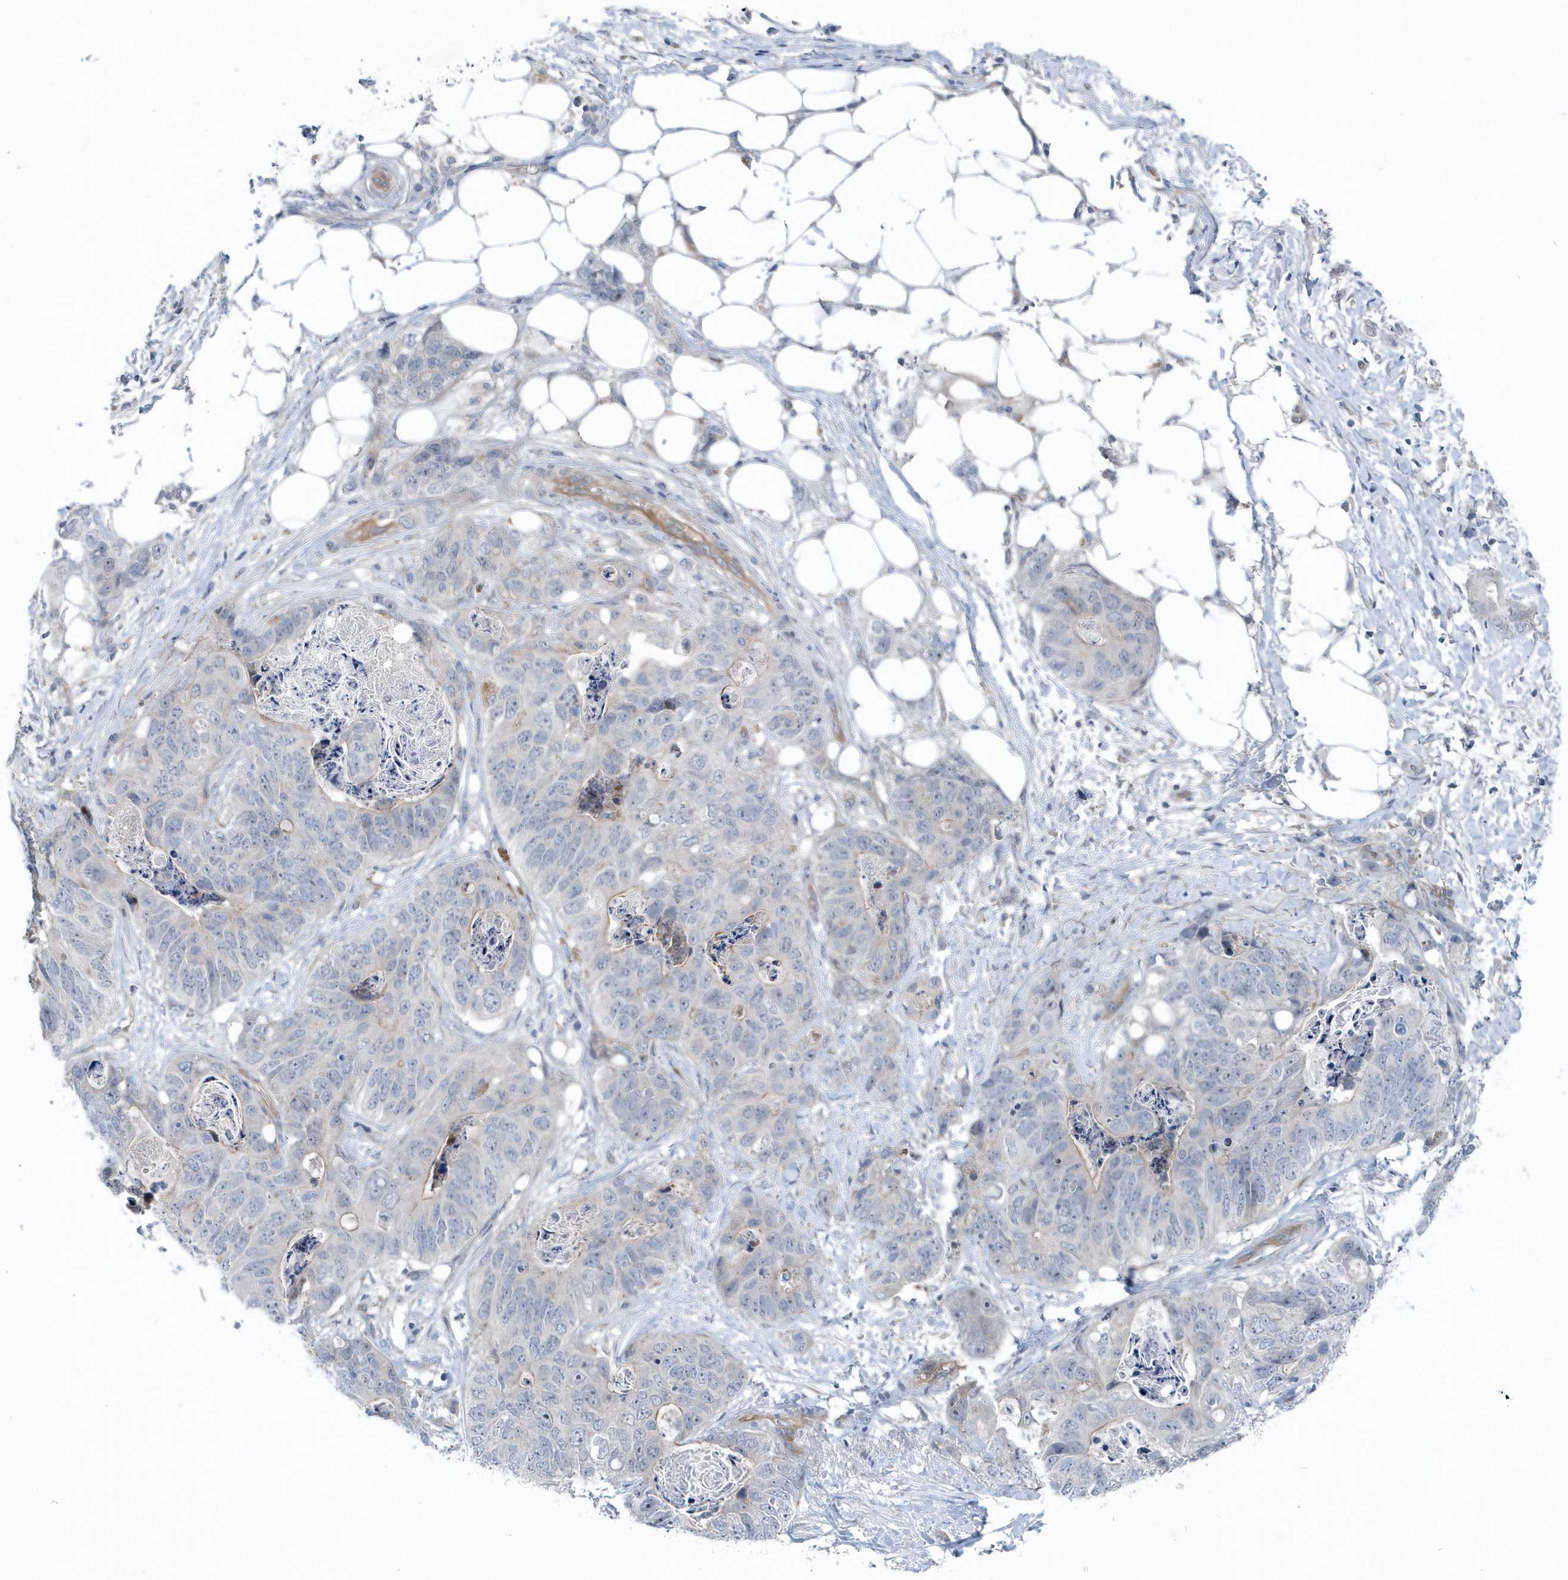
{"staining": {"intensity": "negative", "quantity": "none", "location": "none"}, "tissue": "stomach cancer", "cell_type": "Tumor cells", "image_type": "cancer", "snomed": [{"axis": "morphology", "description": "Adenocarcinoma, NOS"}, {"axis": "topography", "description": "Stomach"}], "caption": "The photomicrograph reveals no significant staining in tumor cells of stomach cancer.", "gene": "MCC", "patient": {"sex": "female", "age": 89}}